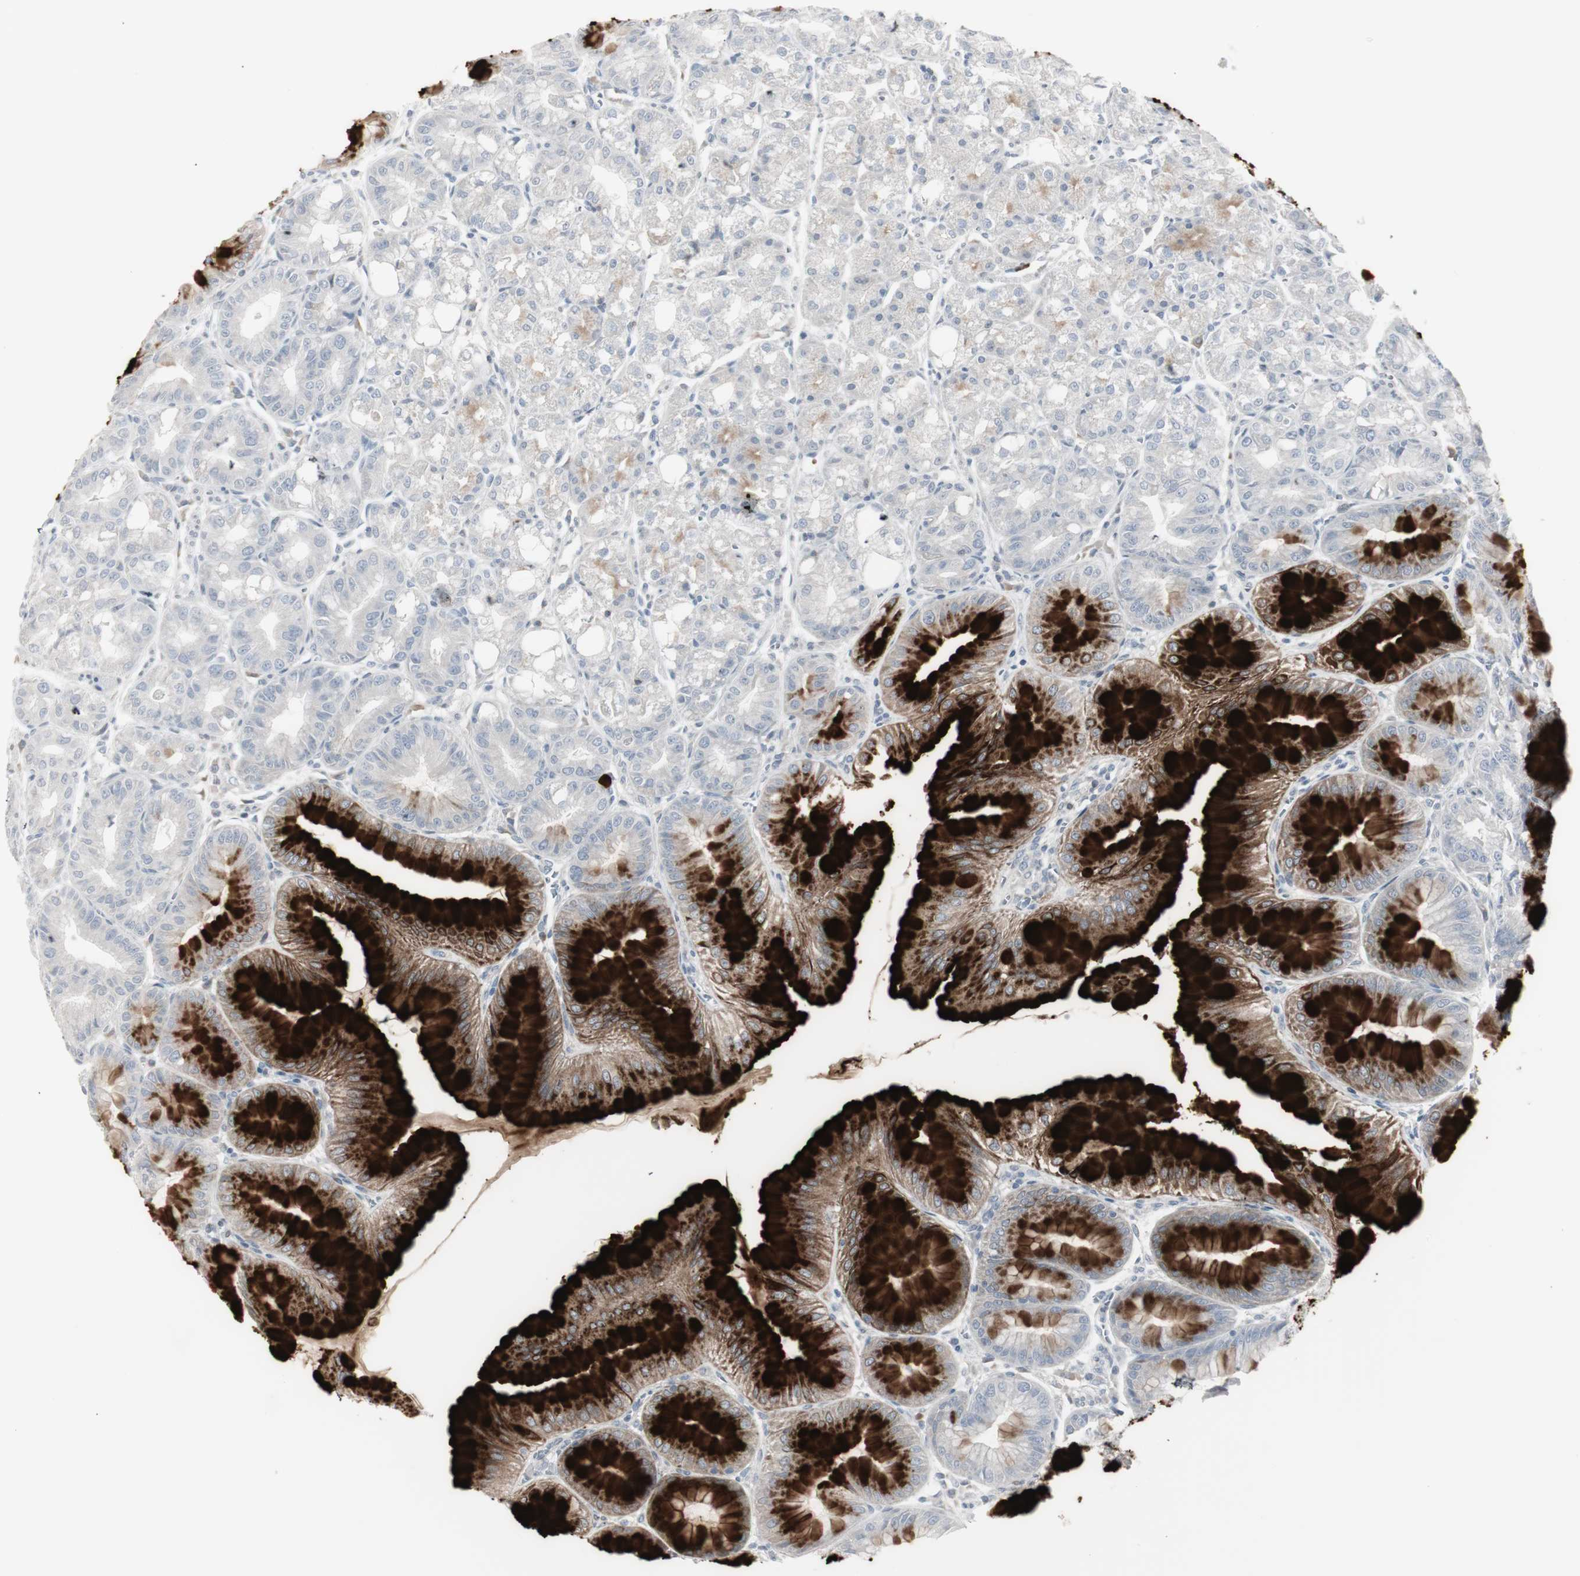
{"staining": {"intensity": "strong", "quantity": "<25%", "location": "cytoplasmic/membranous"}, "tissue": "stomach", "cell_type": "Glandular cells", "image_type": "normal", "snomed": [{"axis": "morphology", "description": "Normal tissue, NOS"}, {"axis": "topography", "description": "Stomach, lower"}], "caption": "The histopathology image shows staining of unremarkable stomach, revealing strong cytoplasmic/membranous protein positivity (brown color) within glandular cells. The staining was performed using DAB, with brown indicating positive protein expression. Nuclei are stained blue with hematoxylin.", "gene": "MAP4K4", "patient": {"sex": "male", "age": 71}}